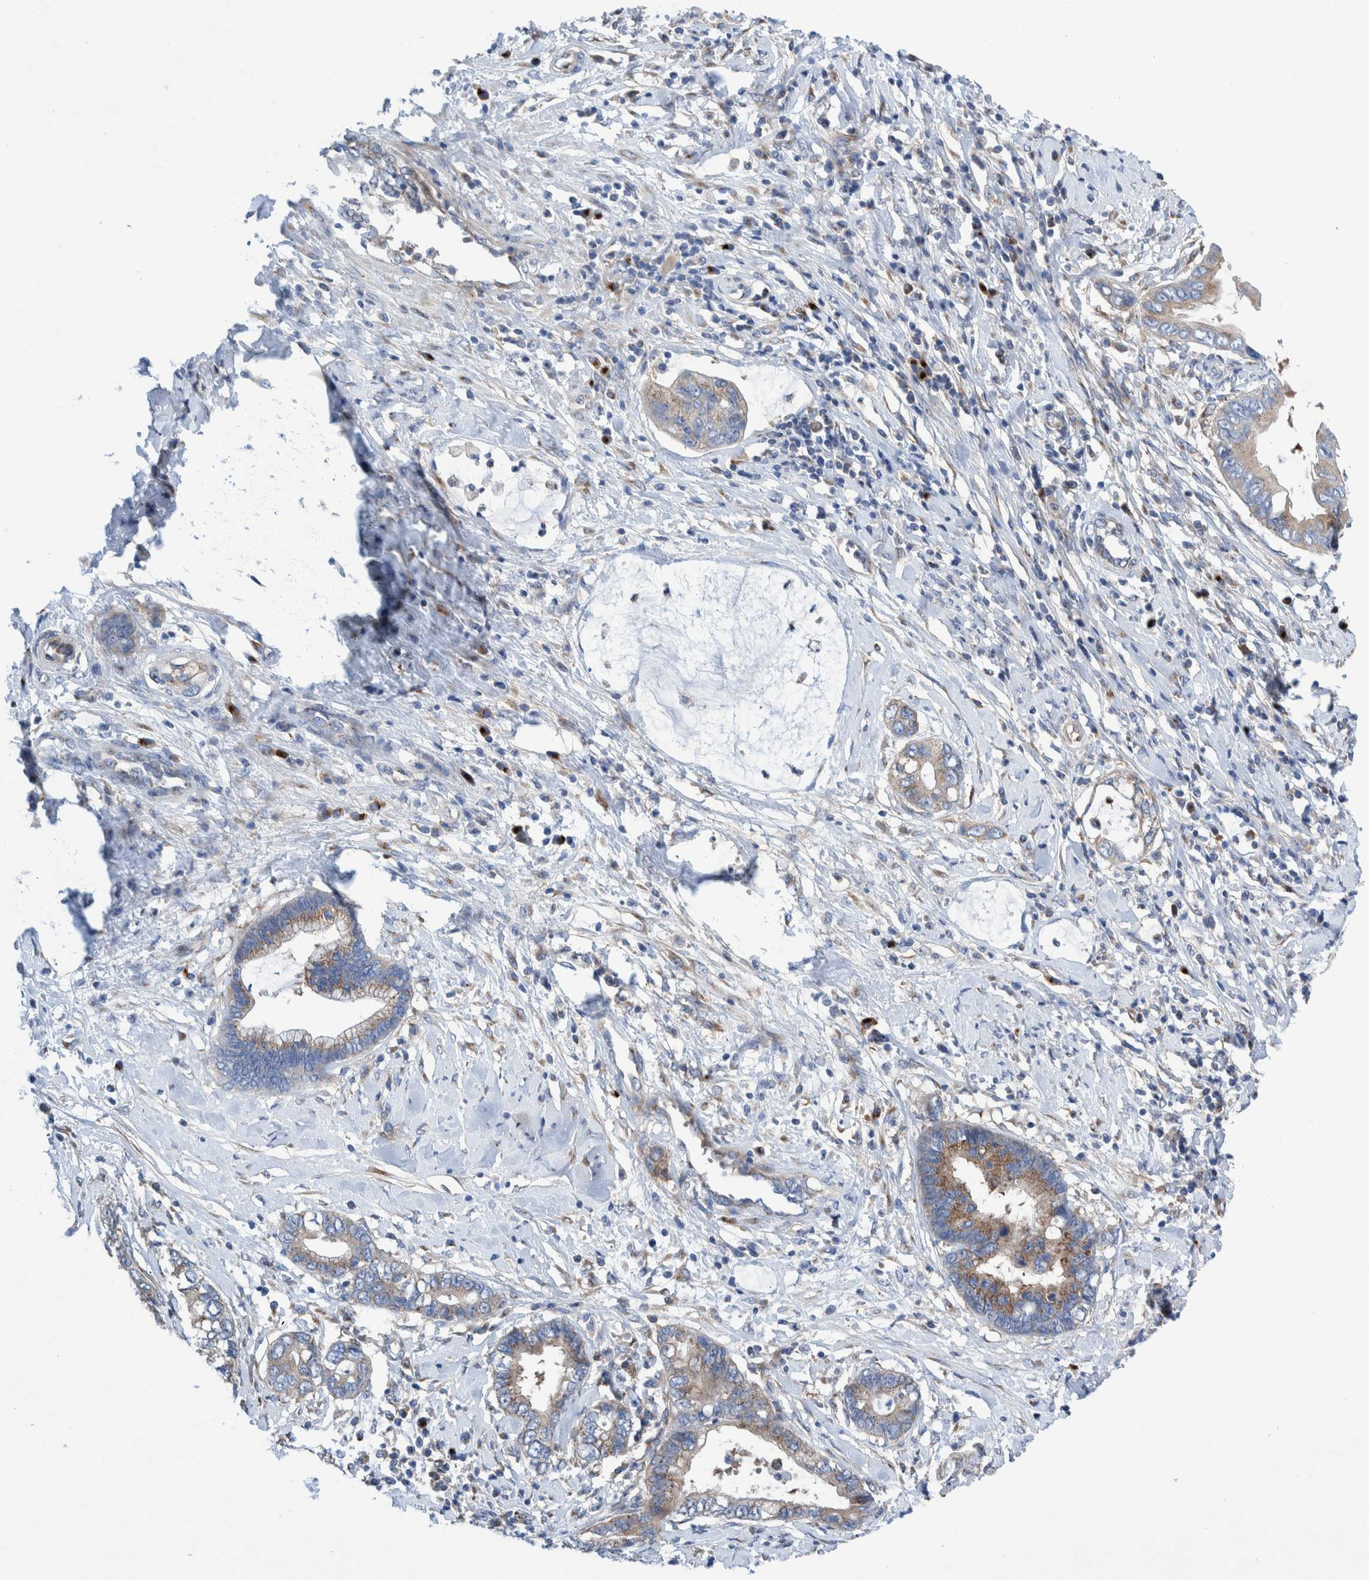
{"staining": {"intensity": "weak", "quantity": "25%-75%", "location": "cytoplasmic/membranous"}, "tissue": "cervical cancer", "cell_type": "Tumor cells", "image_type": "cancer", "snomed": [{"axis": "morphology", "description": "Adenocarcinoma, NOS"}, {"axis": "topography", "description": "Cervix"}], "caption": "IHC image of cervical adenocarcinoma stained for a protein (brown), which reveals low levels of weak cytoplasmic/membranous positivity in about 25%-75% of tumor cells.", "gene": "TRIM58", "patient": {"sex": "female", "age": 44}}